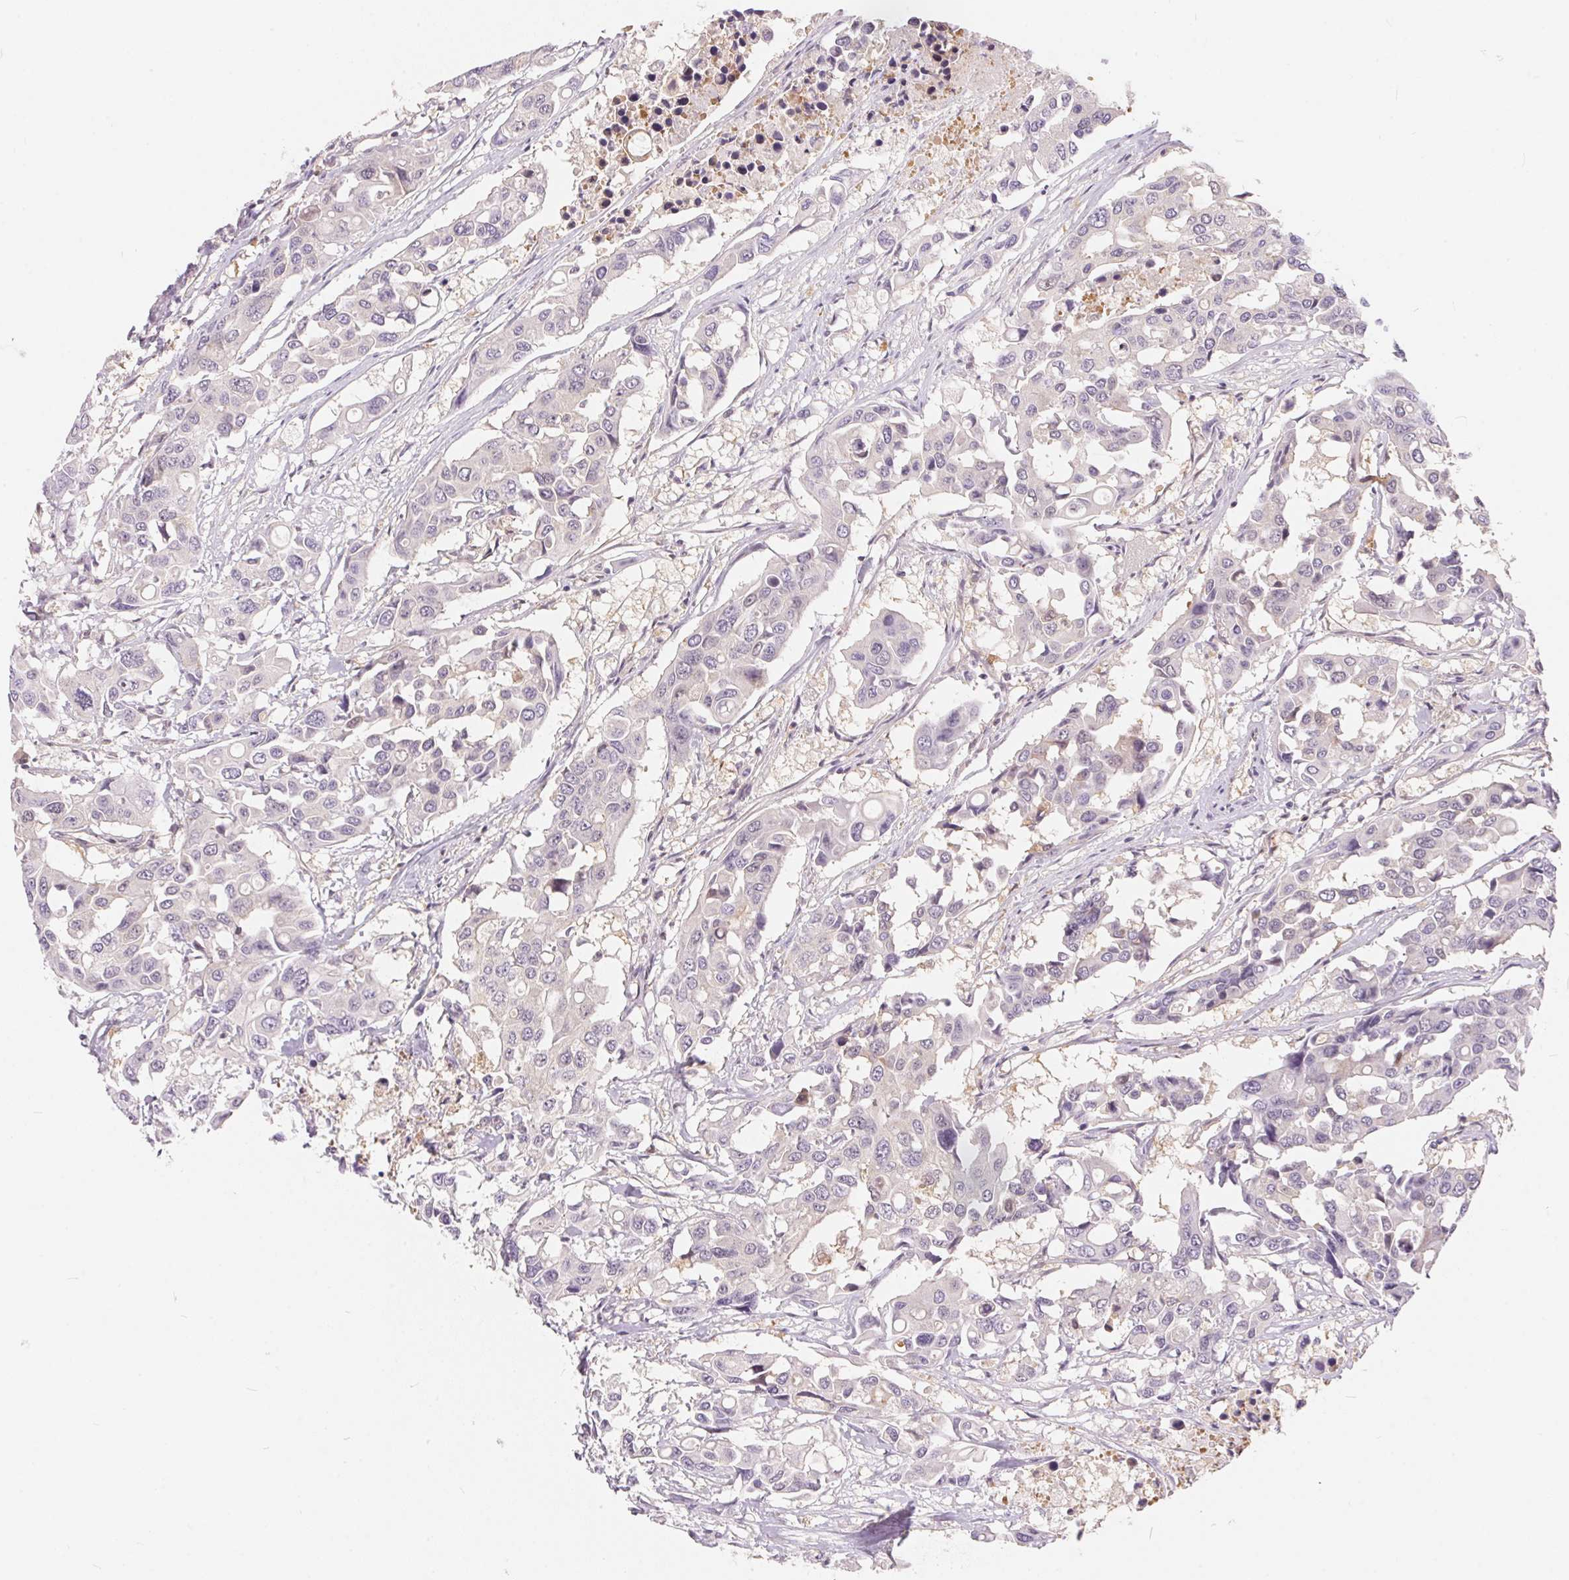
{"staining": {"intensity": "negative", "quantity": "none", "location": "none"}, "tissue": "colorectal cancer", "cell_type": "Tumor cells", "image_type": "cancer", "snomed": [{"axis": "morphology", "description": "Adenocarcinoma, NOS"}, {"axis": "topography", "description": "Colon"}], "caption": "The histopathology image exhibits no significant staining in tumor cells of colorectal cancer (adenocarcinoma).", "gene": "BLMH", "patient": {"sex": "male", "age": 77}}